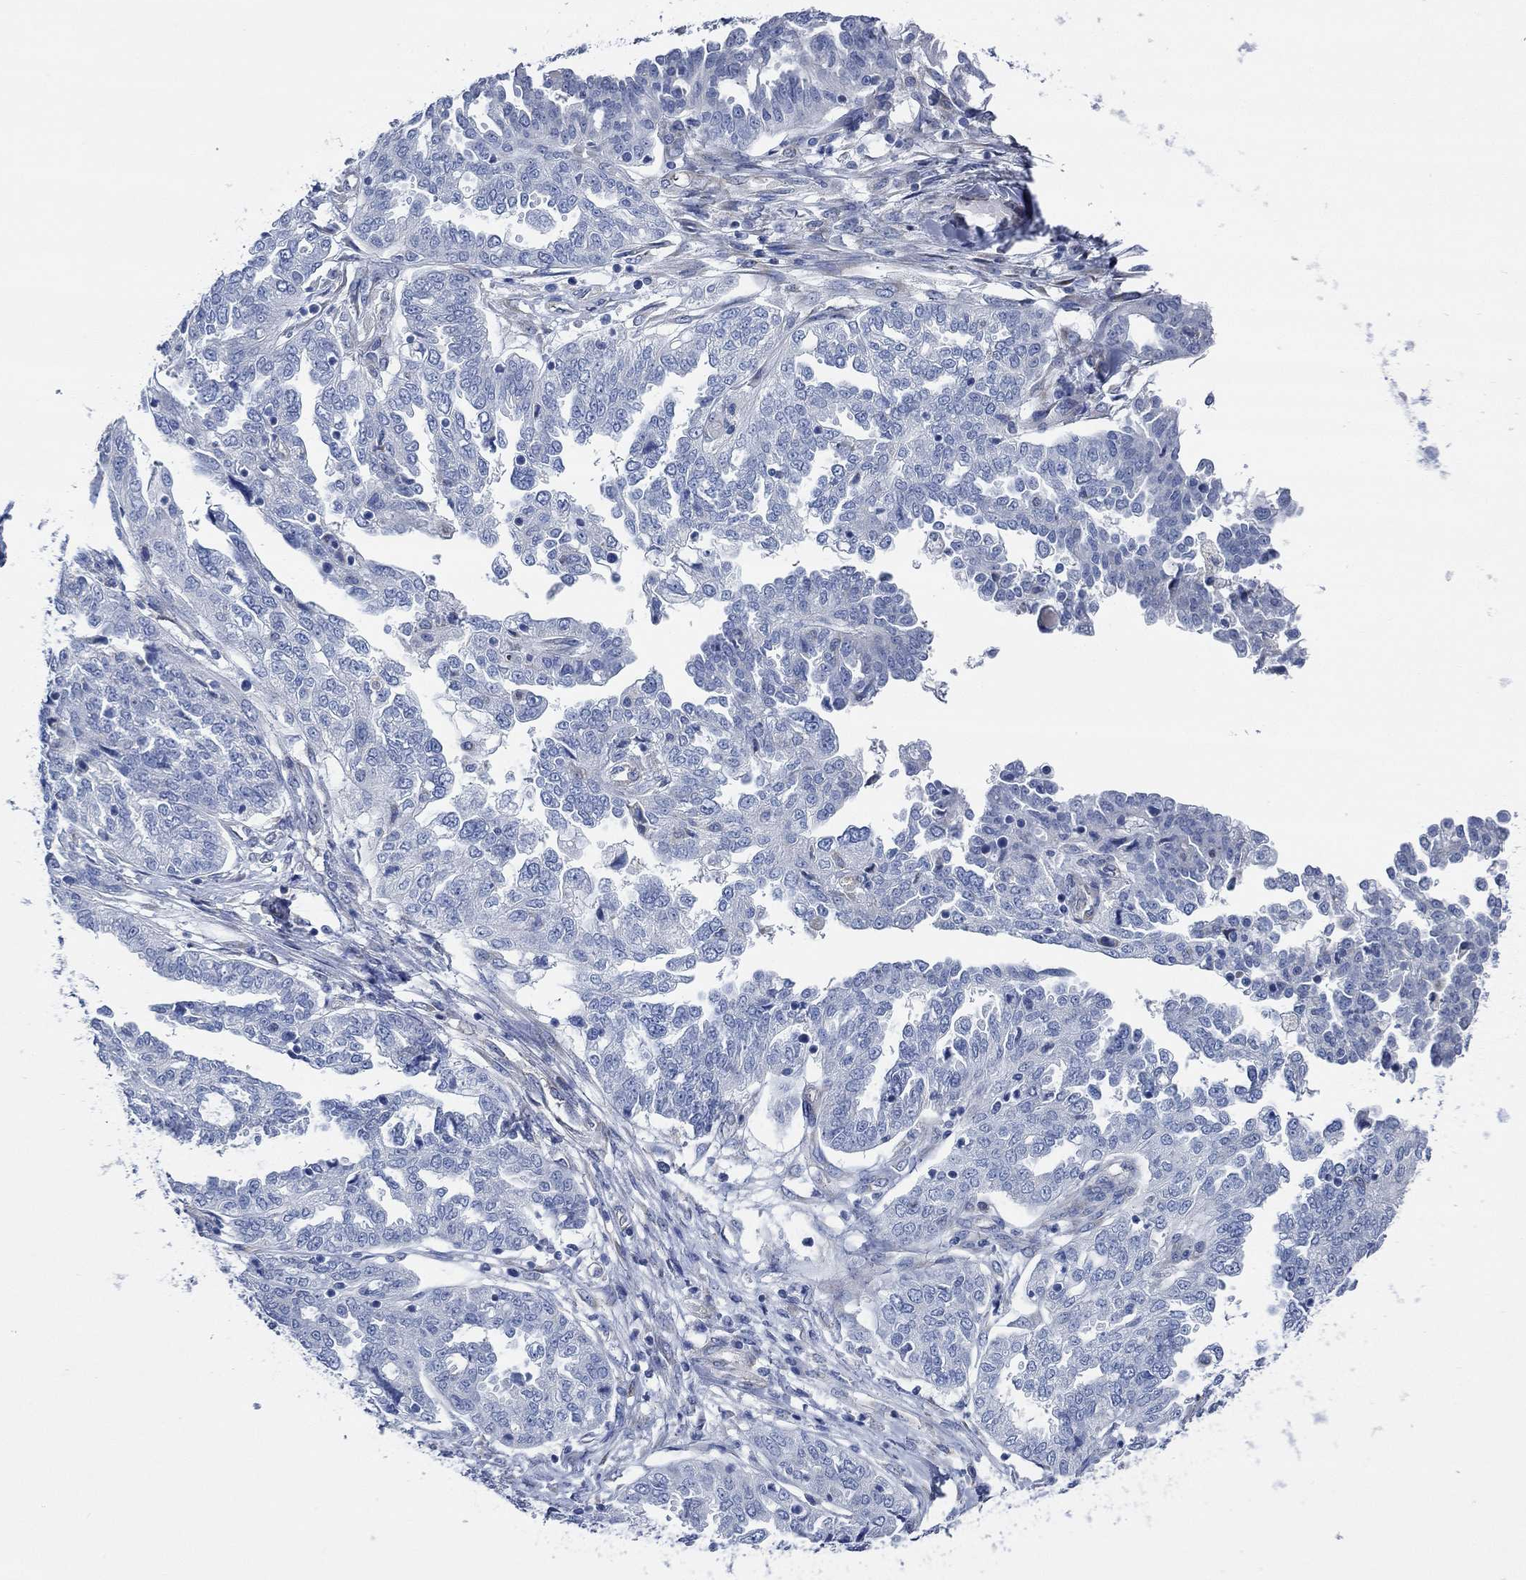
{"staining": {"intensity": "negative", "quantity": "none", "location": "none"}, "tissue": "ovarian cancer", "cell_type": "Tumor cells", "image_type": "cancer", "snomed": [{"axis": "morphology", "description": "Cystadenocarcinoma, serous, NOS"}, {"axis": "topography", "description": "Ovary"}], "caption": "Immunohistochemistry (IHC) histopathology image of neoplastic tissue: ovarian cancer stained with DAB (3,3'-diaminobenzidine) reveals no significant protein expression in tumor cells. (DAB immunohistochemistry visualized using brightfield microscopy, high magnification).", "gene": "HECW2", "patient": {"sex": "female", "age": 67}}